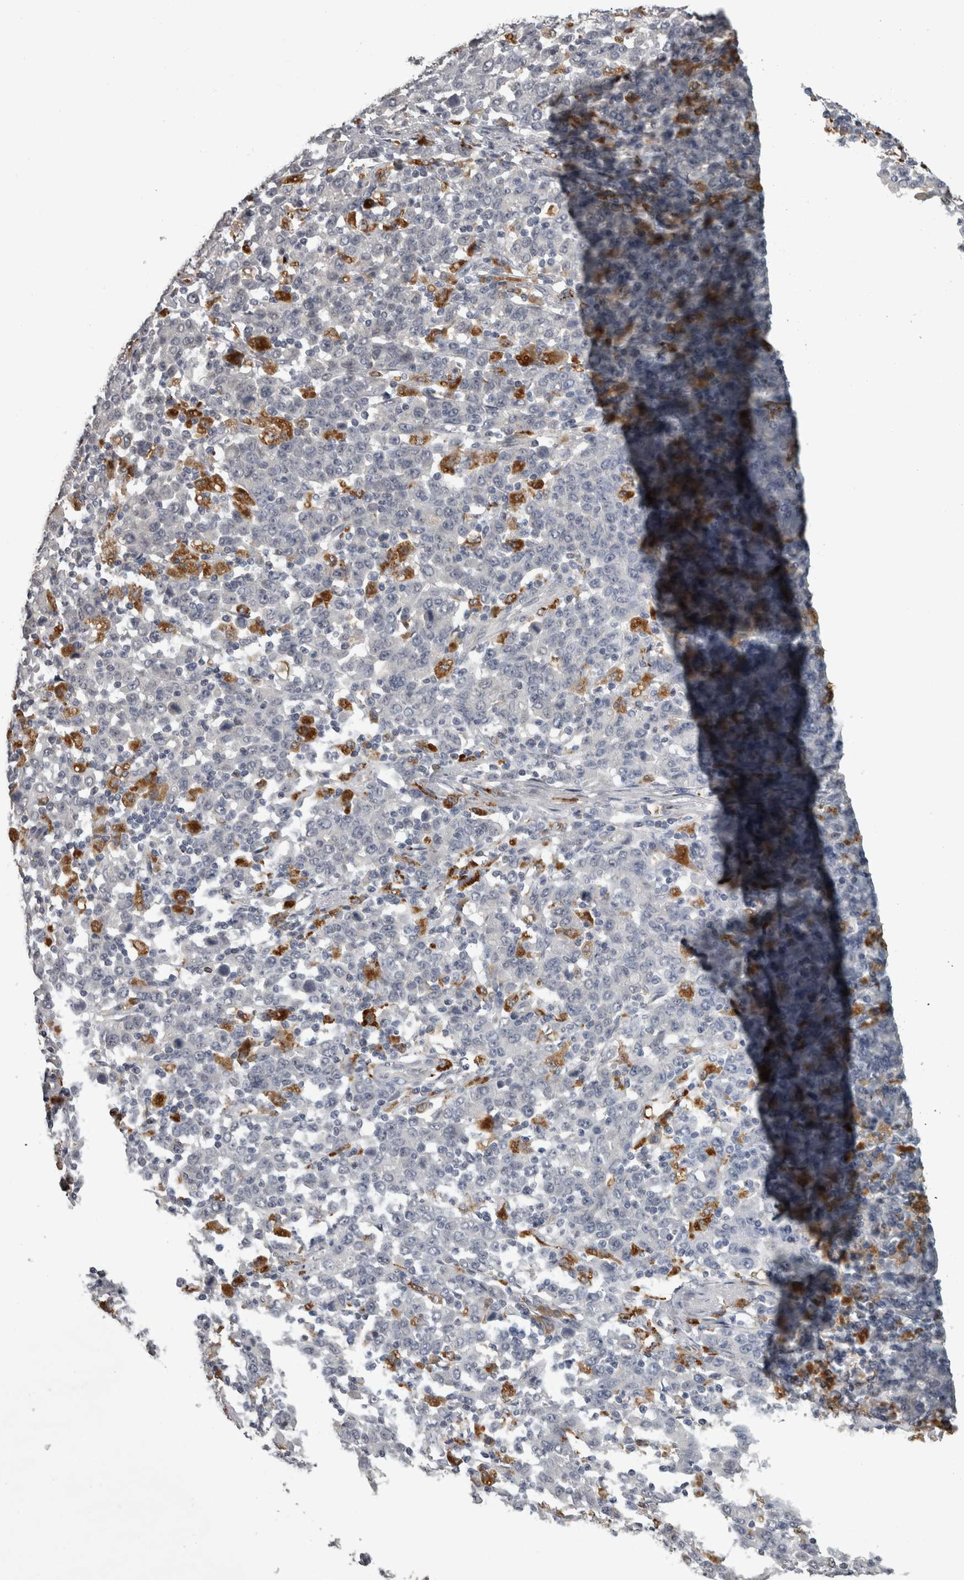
{"staining": {"intensity": "negative", "quantity": "none", "location": "none"}, "tissue": "stomach cancer", "cell_type": "Tumor cells", "image_type": "cancer", "snomed": [{"axis": "morphology", "description": "Adenocarcinoma, NOS"}, {"axis": "topography", "description": "Stomach, upper"}], "caption": "DAB (3,3'-diaminobenzidine) immunohistochemical staining of stomach cancer (adenocarcinoma) shows no significant expression in tumor cells.", "gene": "NAAA", "patient": {"sex": "male", "age": 69}}